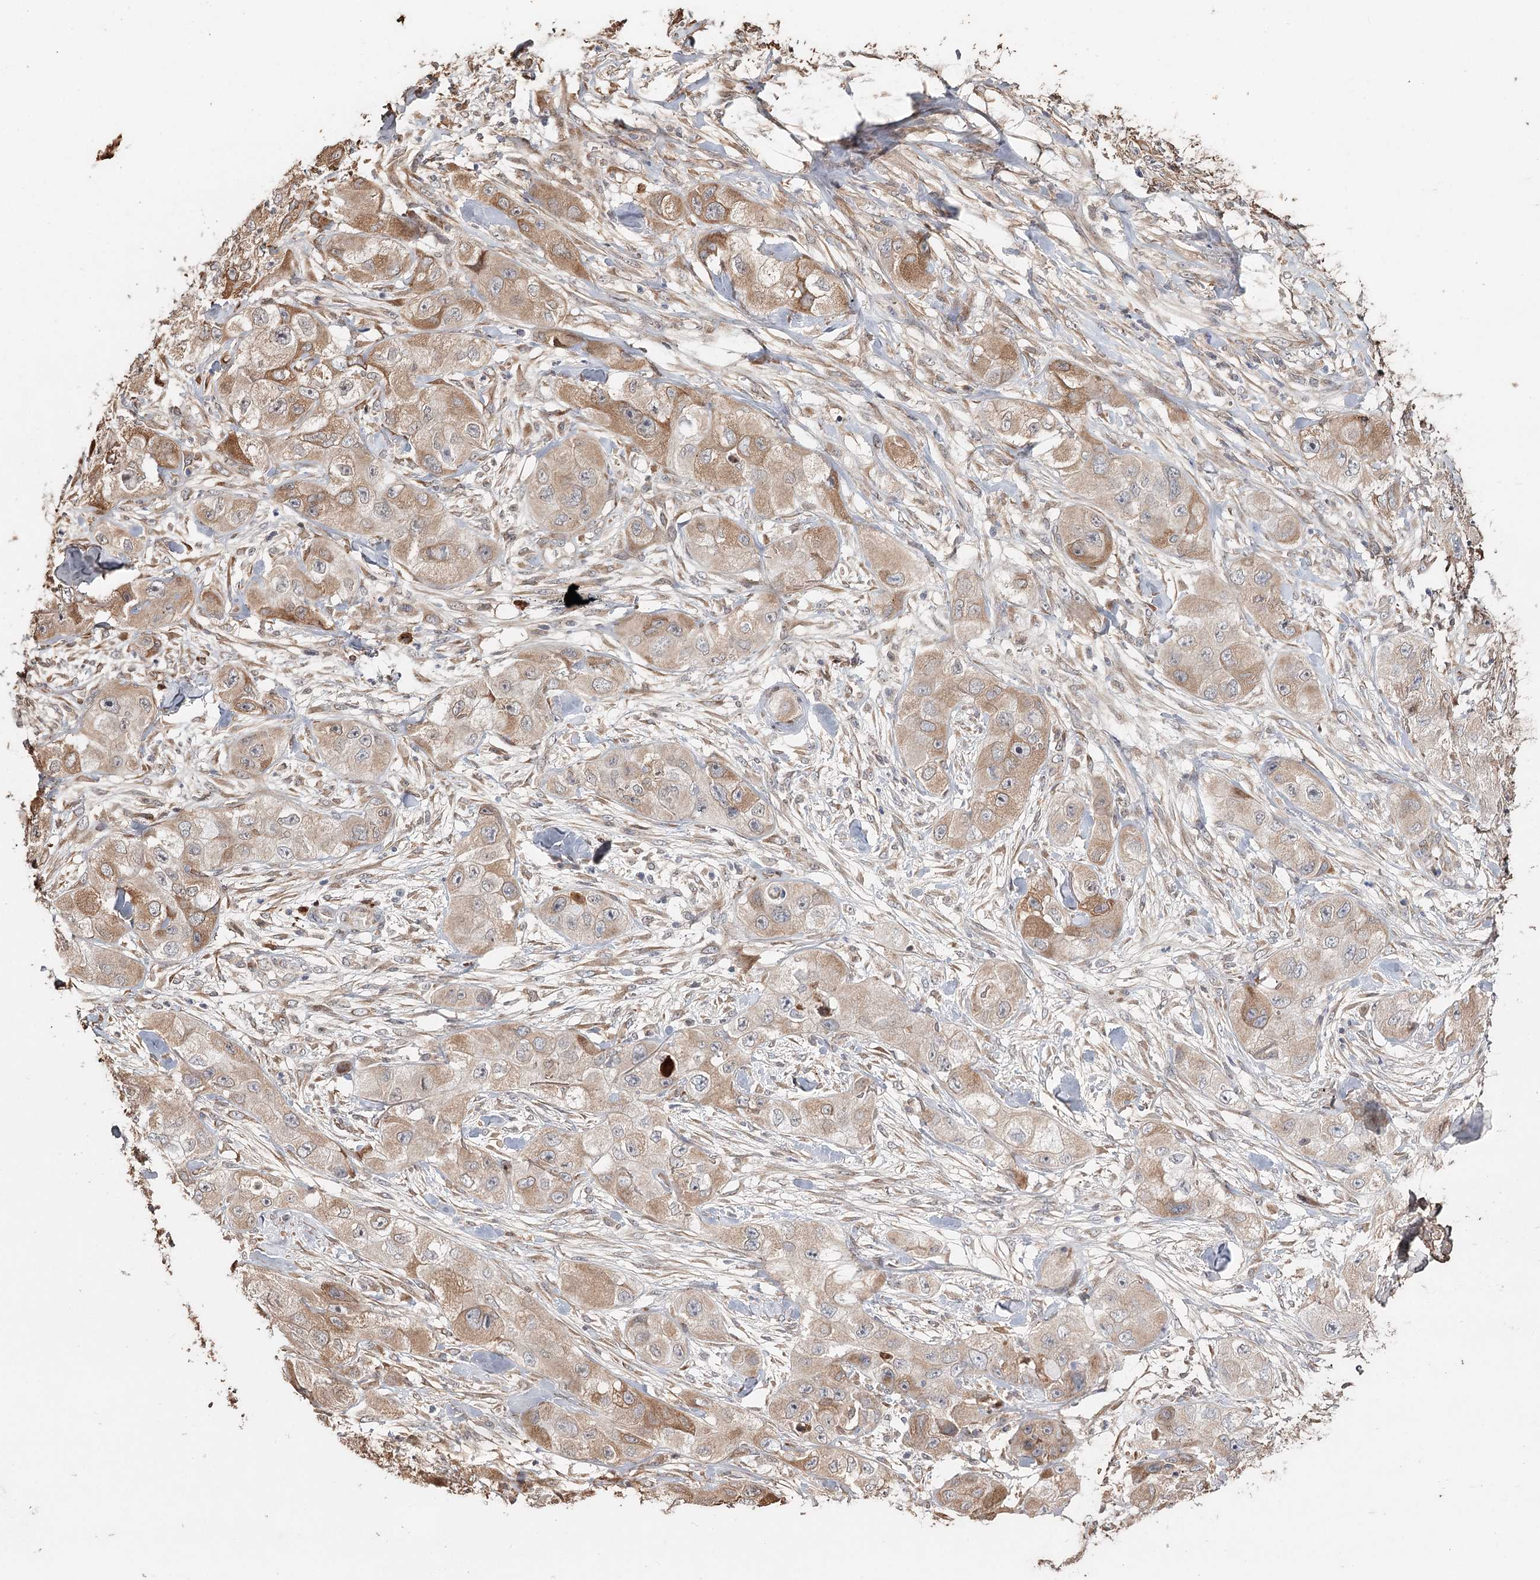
{"staining": {"intensity": "moderate", "quantity": ">75%", "location": "cytoplasmic/membranous"}, "tissue": "skin cancer", "cell_type": "Tumor cells", "image_type": "cancer", "snomed": [{"axis": "morphology", "description": "Squamous cell carcinoma, NOS"}, {"axis": "topography", "description": "Skin"}, {"axis": "topography", "description": "Subcutis"}], "caption": "Protein analysis of skin squamous cell carcinoma tissue demonstrates moderate cytoplasmic/membranous positivity in approximately >75% of tumor cells.", "gene": "SYVN1", "patient": {"sex": "male", "age": 73}}